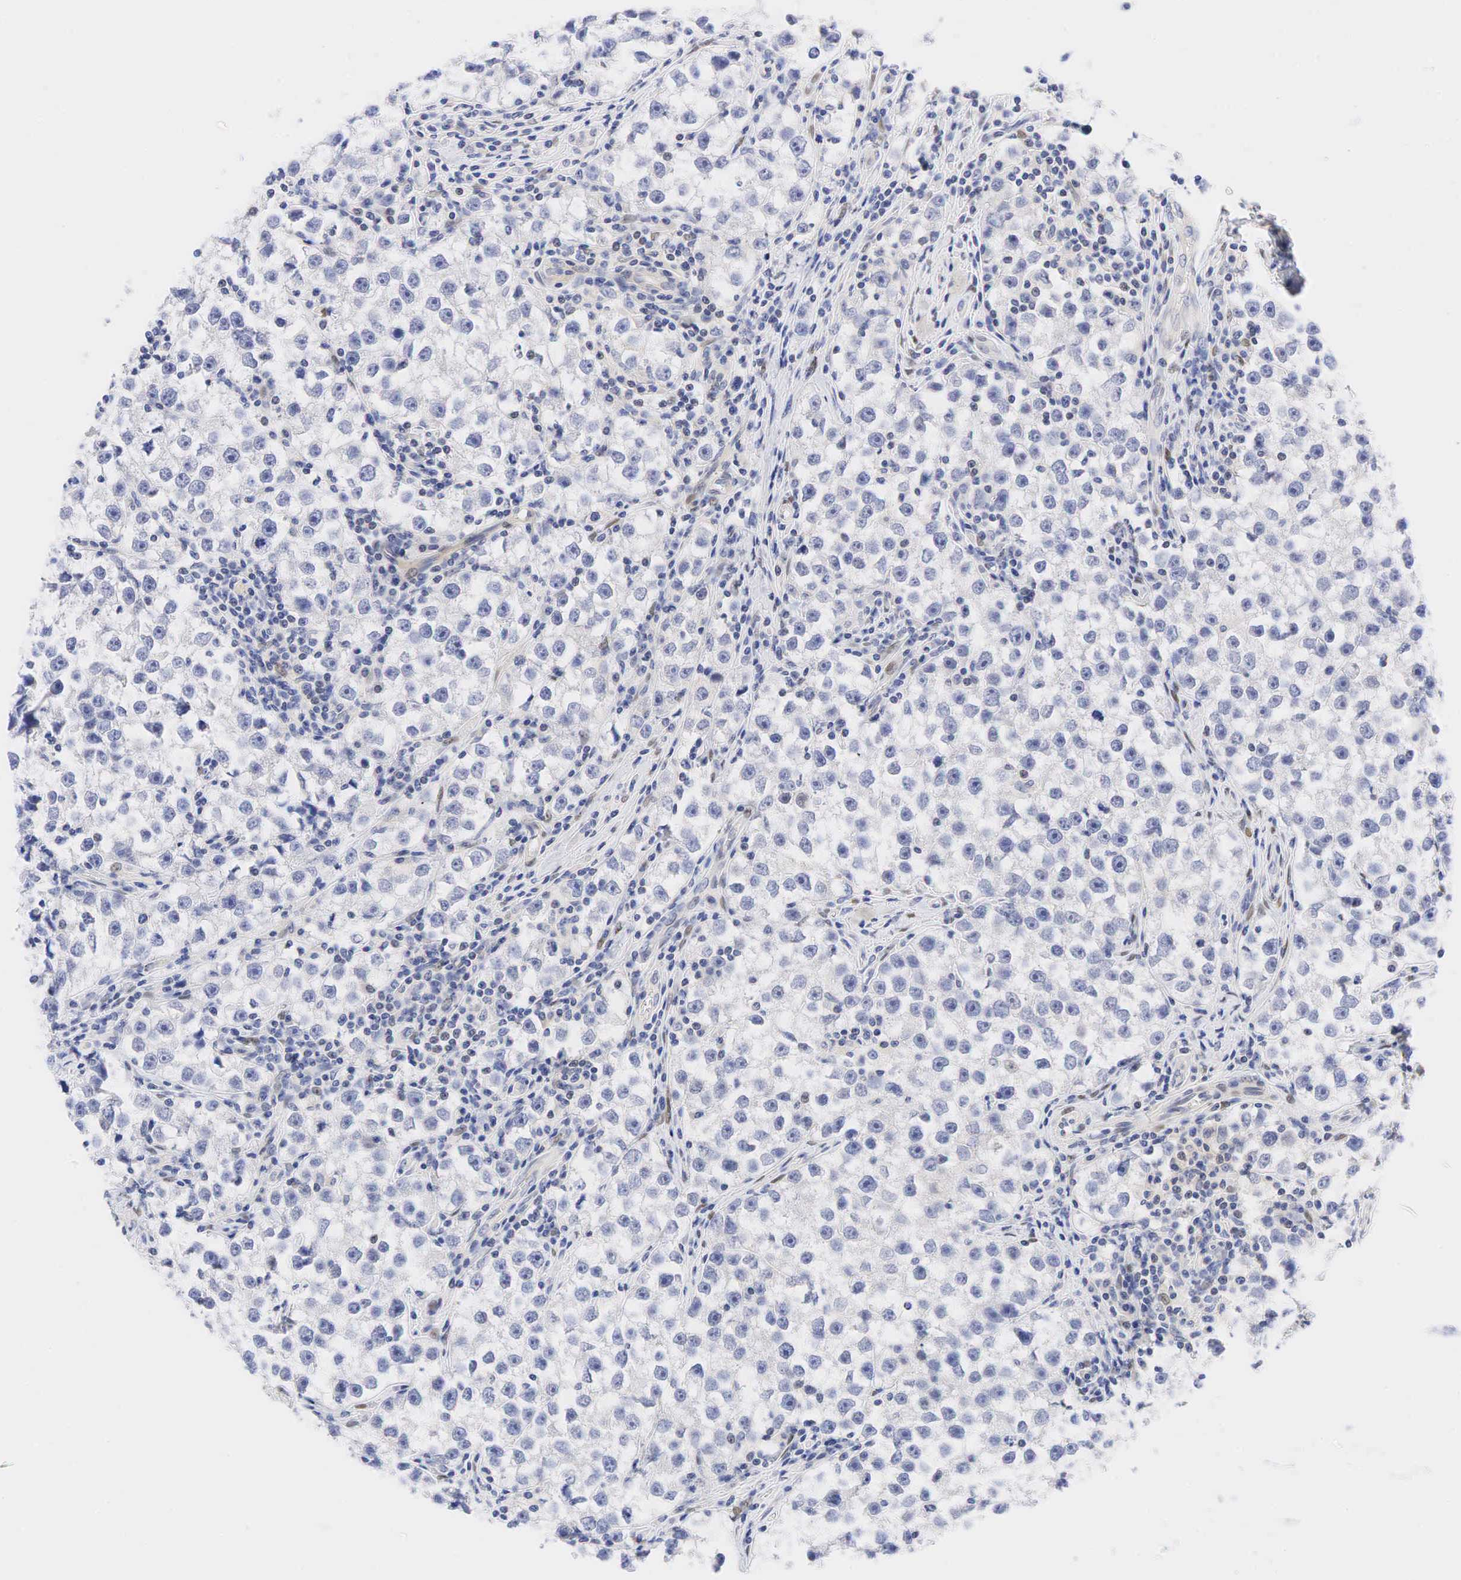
{"staining": {"intensity": "moderate", "quantity": "<25%", "location": "nuclear"}, "tissue": "testis cancer", "cell_type": "Tumor cells", "image_type": "cancer", "snomed": [{"axis": "morphology", "description": "Seminoma, NOS"}, {"axis": "topography", "description": "Testis"}], "caption": "Protein expression by immunohistochemistry shows moderate nuclear positivity in about <25% of tumor cells in testis cancer (seminoma).", "gene": "AR", "patient": {"sex": "male", "age": 32}}